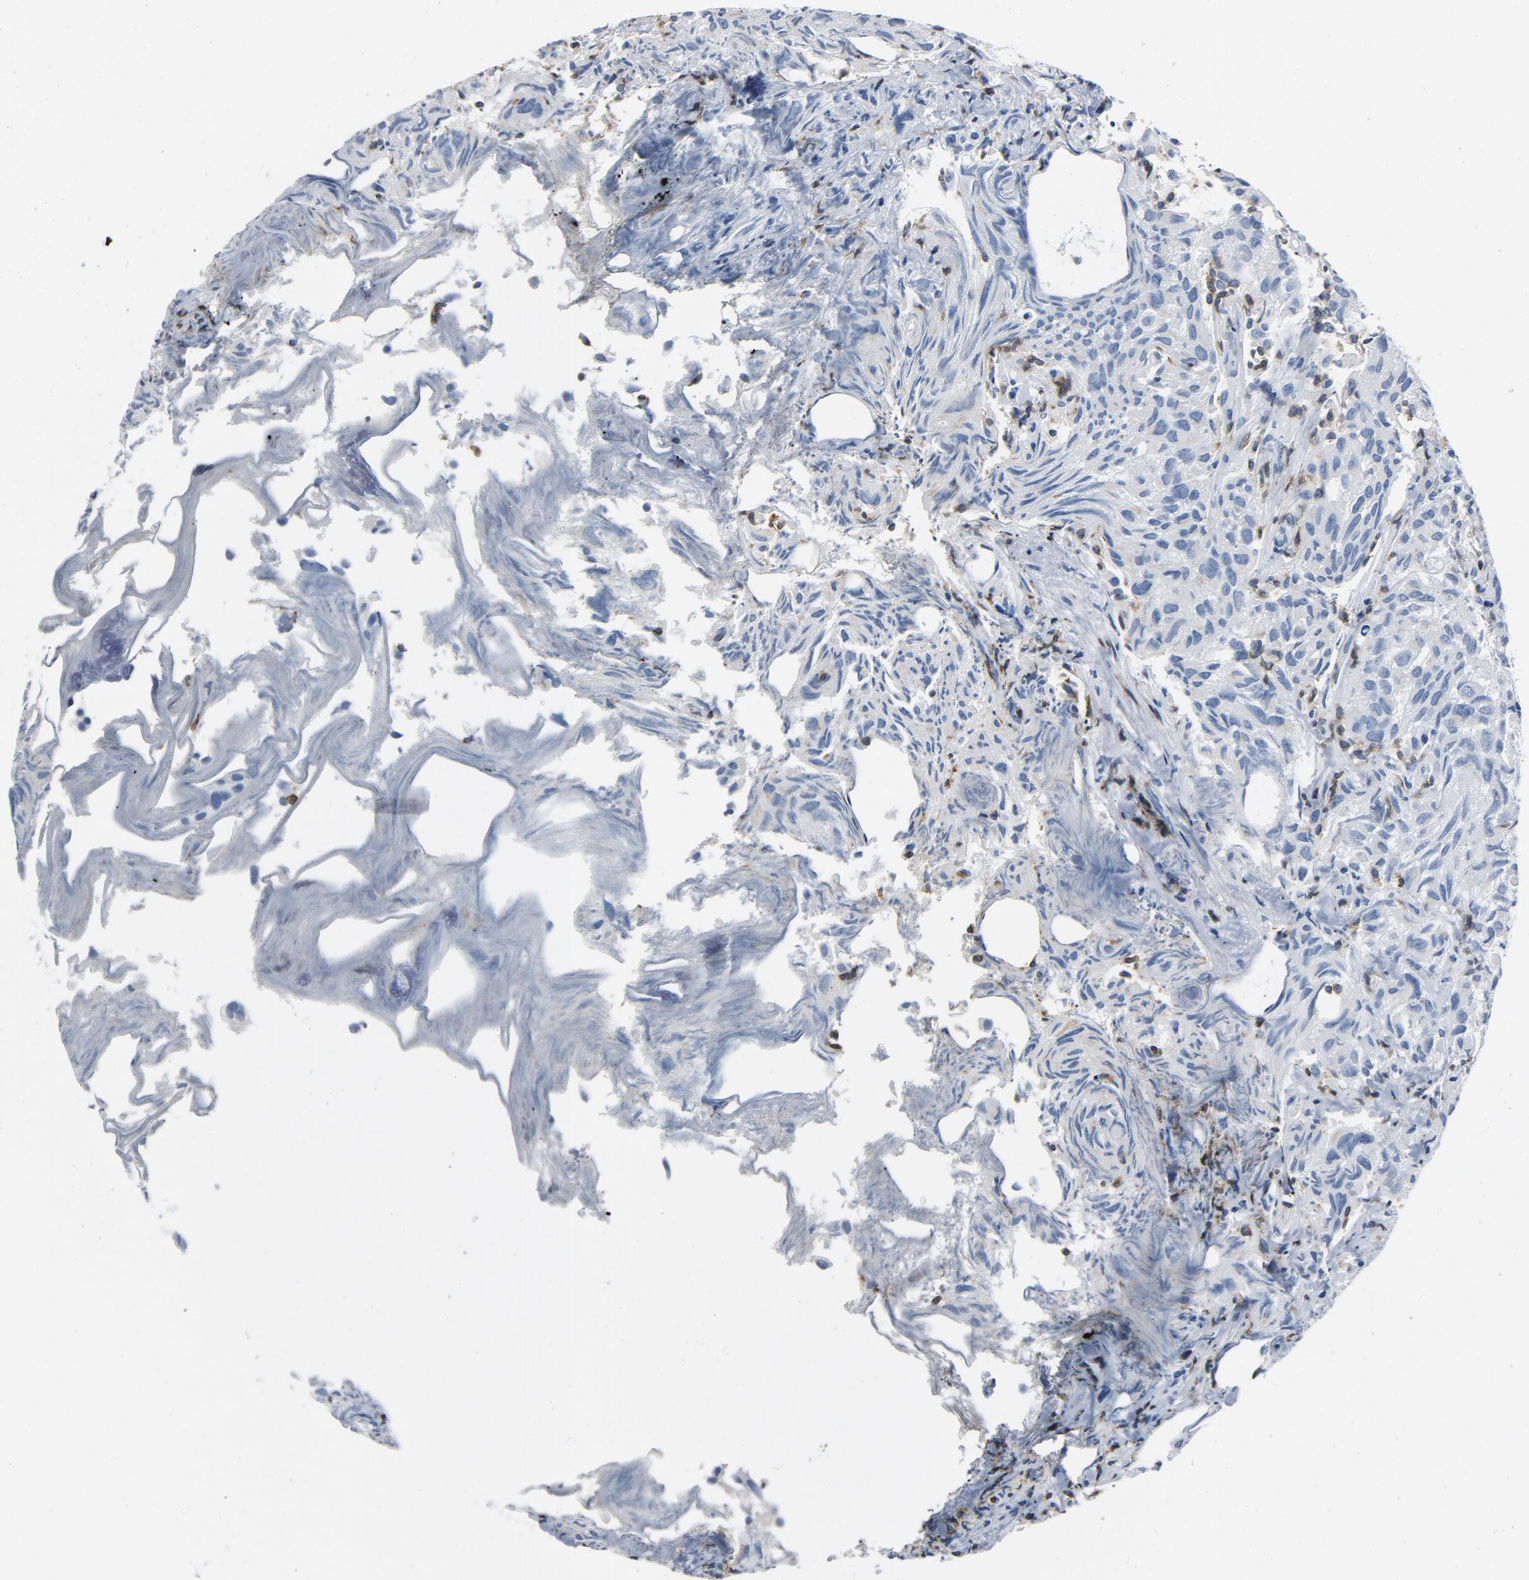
{"staining": {"intensity": "negative", "quantity": "none", "location": "none"}, "tissue": "urothelial cancer", "cell_type": "Tumor cells", "image_type": "cancer", "snomed": [{"axis": "morphology", "description": "Urothelial carcinoma, High grade"}, {"axis": "topography", "description": "Urinary bladder"}], "caption": "Image shows no significant protein positivity in tumor cells of high-grade urothelial carcinoma.", "gene": "LCK", "patient": {"sex": "female", "age": 75}}